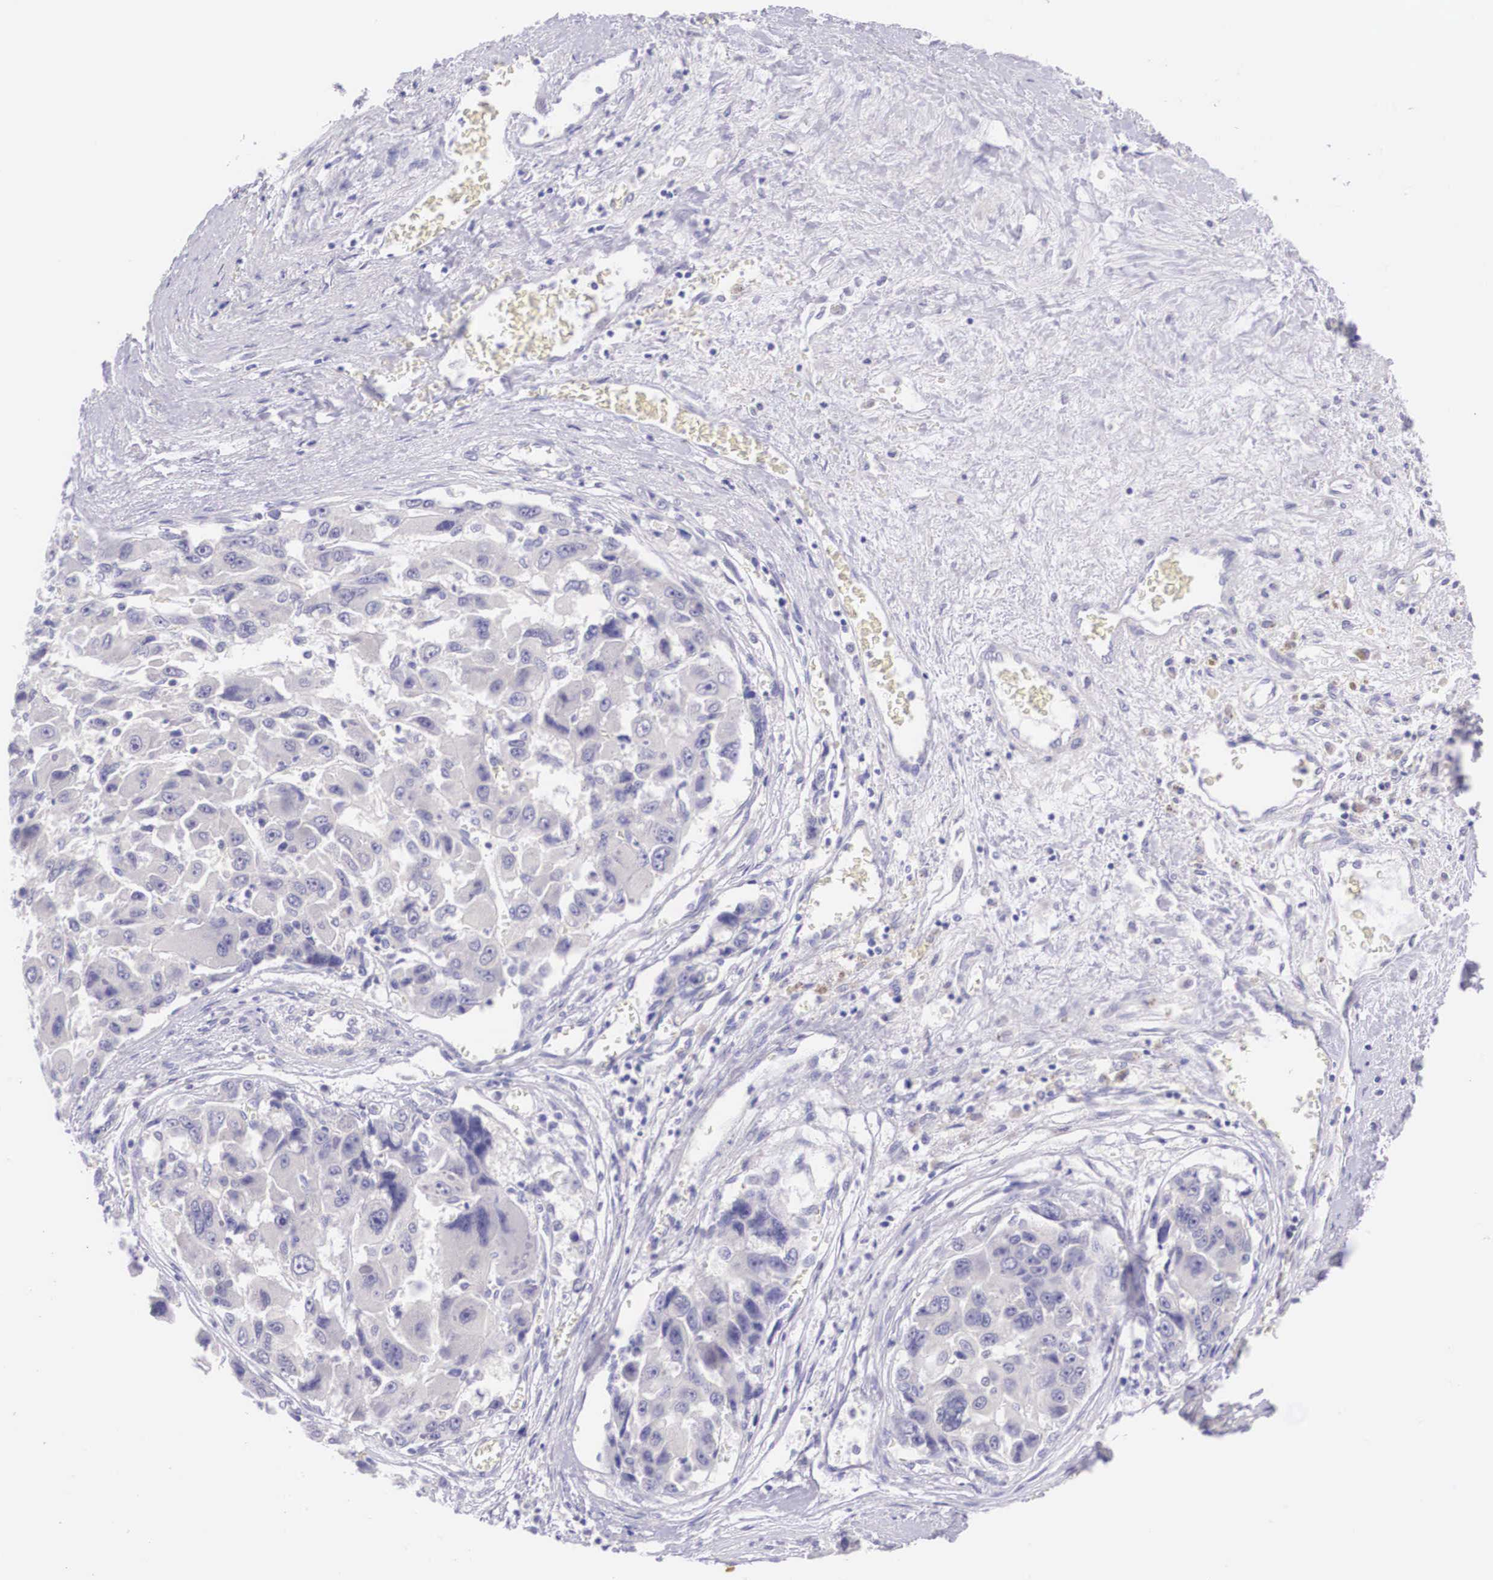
{"staining": {"intensity": "negative", "quantity": "none", "location": "none"}, "tissue": "liver cancer", "cell_type": "Tumor cells", "image_type": "cancer", "snomed": [{"axis": "morphology", "description": "Carcinoma, Hepatocellular, NOS"}, {"axis": "topography", "description": "Liver"}], "caption": "This is an immunohistochemistry image of liver cancer (hepatocellular carcinoma). There is no positivity in tumor cells.", "gene": "BCL6", "patient": {"sex": "male", "age": 64}}